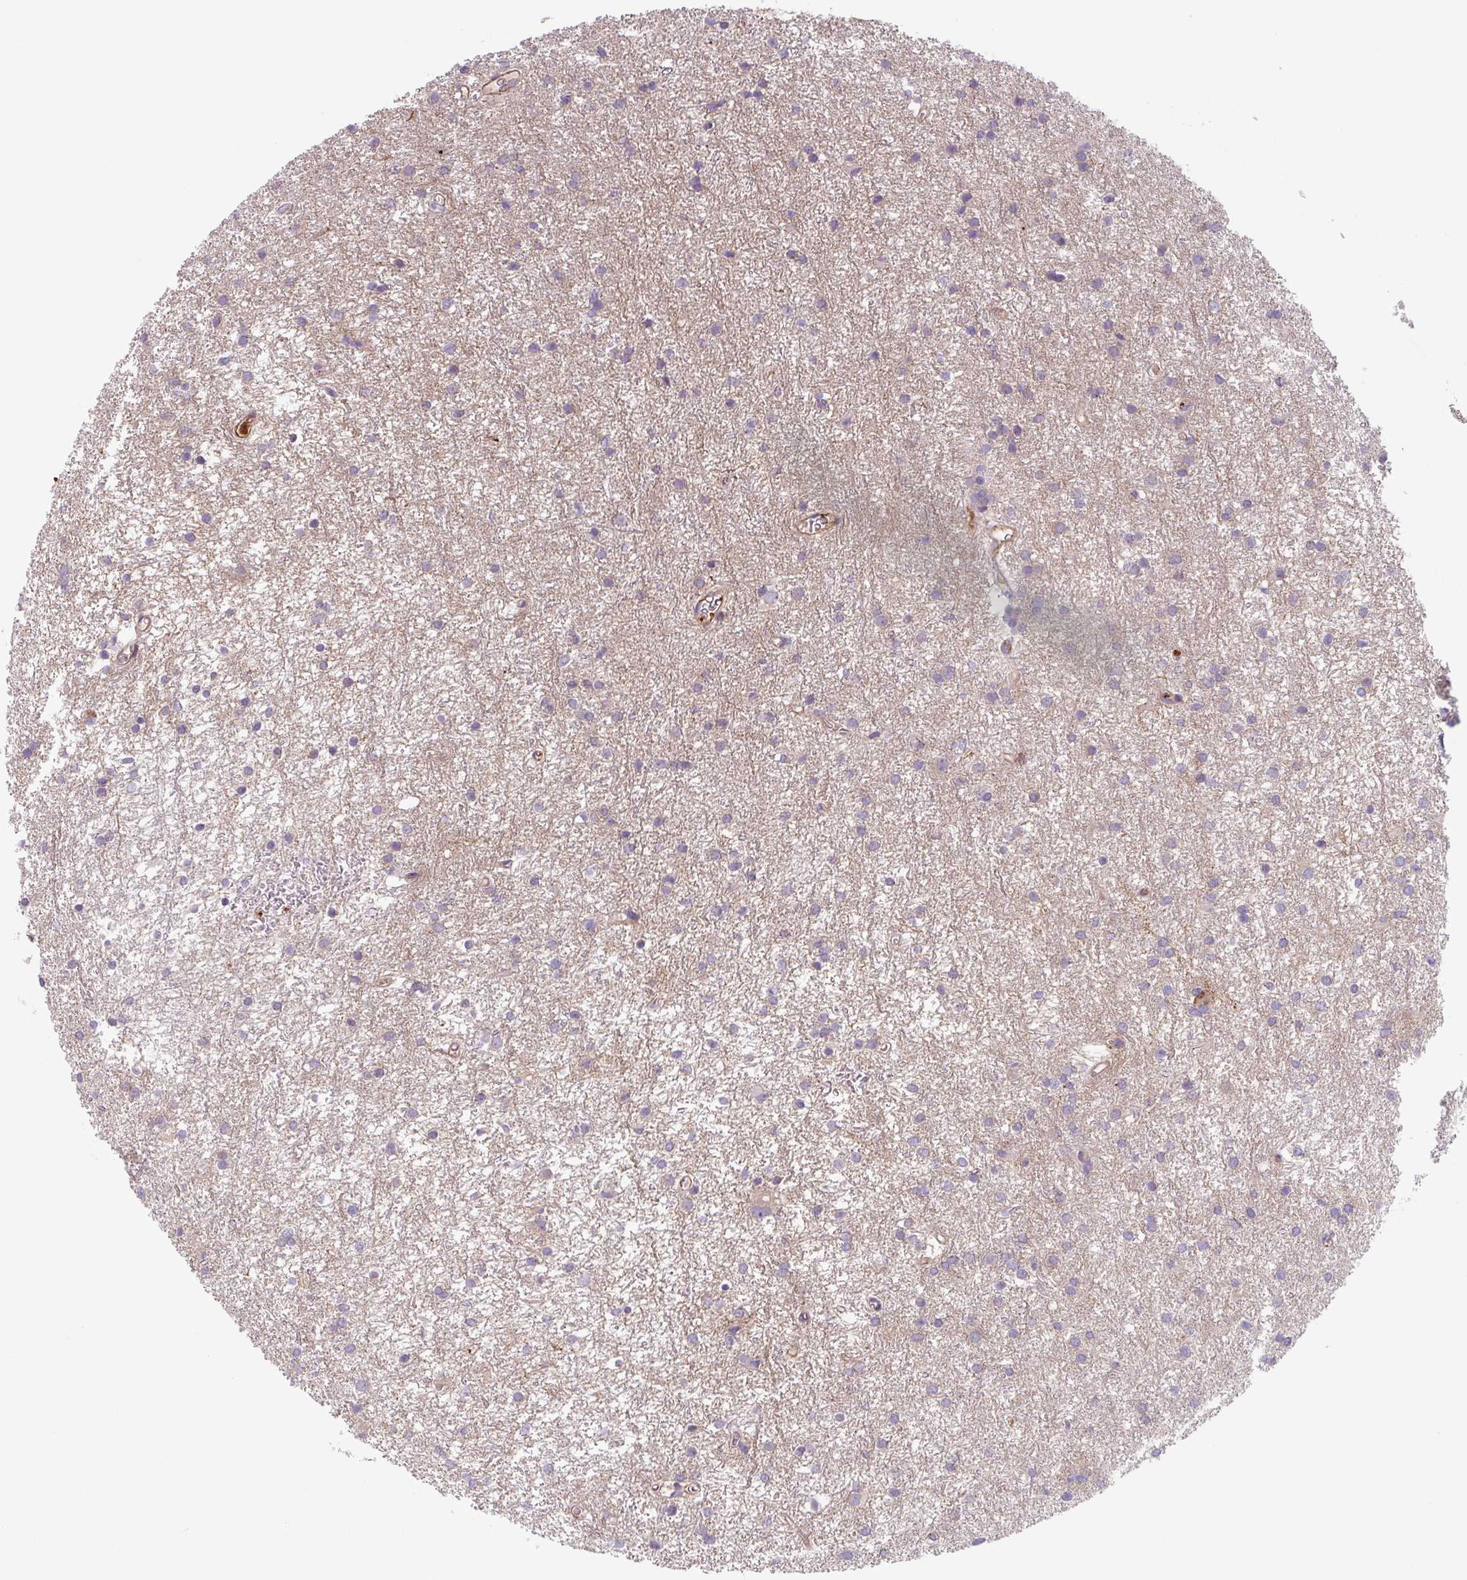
{"staining": {"intensity": "negative", "quantity": "none", "location": "none"}, "tissue": "glioma", "cell_type": "Tumor cells", "image_type": "cancer", "snomed": [{"axis": "morphology", "description": "Glioma, malignant, High grade"}, {"axis": "topography", "description": "Brain"}], "caption": "A micrograph of human high-grade glioma (malignant) is negative for staining in tumor cells.", "gene": "DHFR2", "patient": {"sex": "female", "age": 50}}